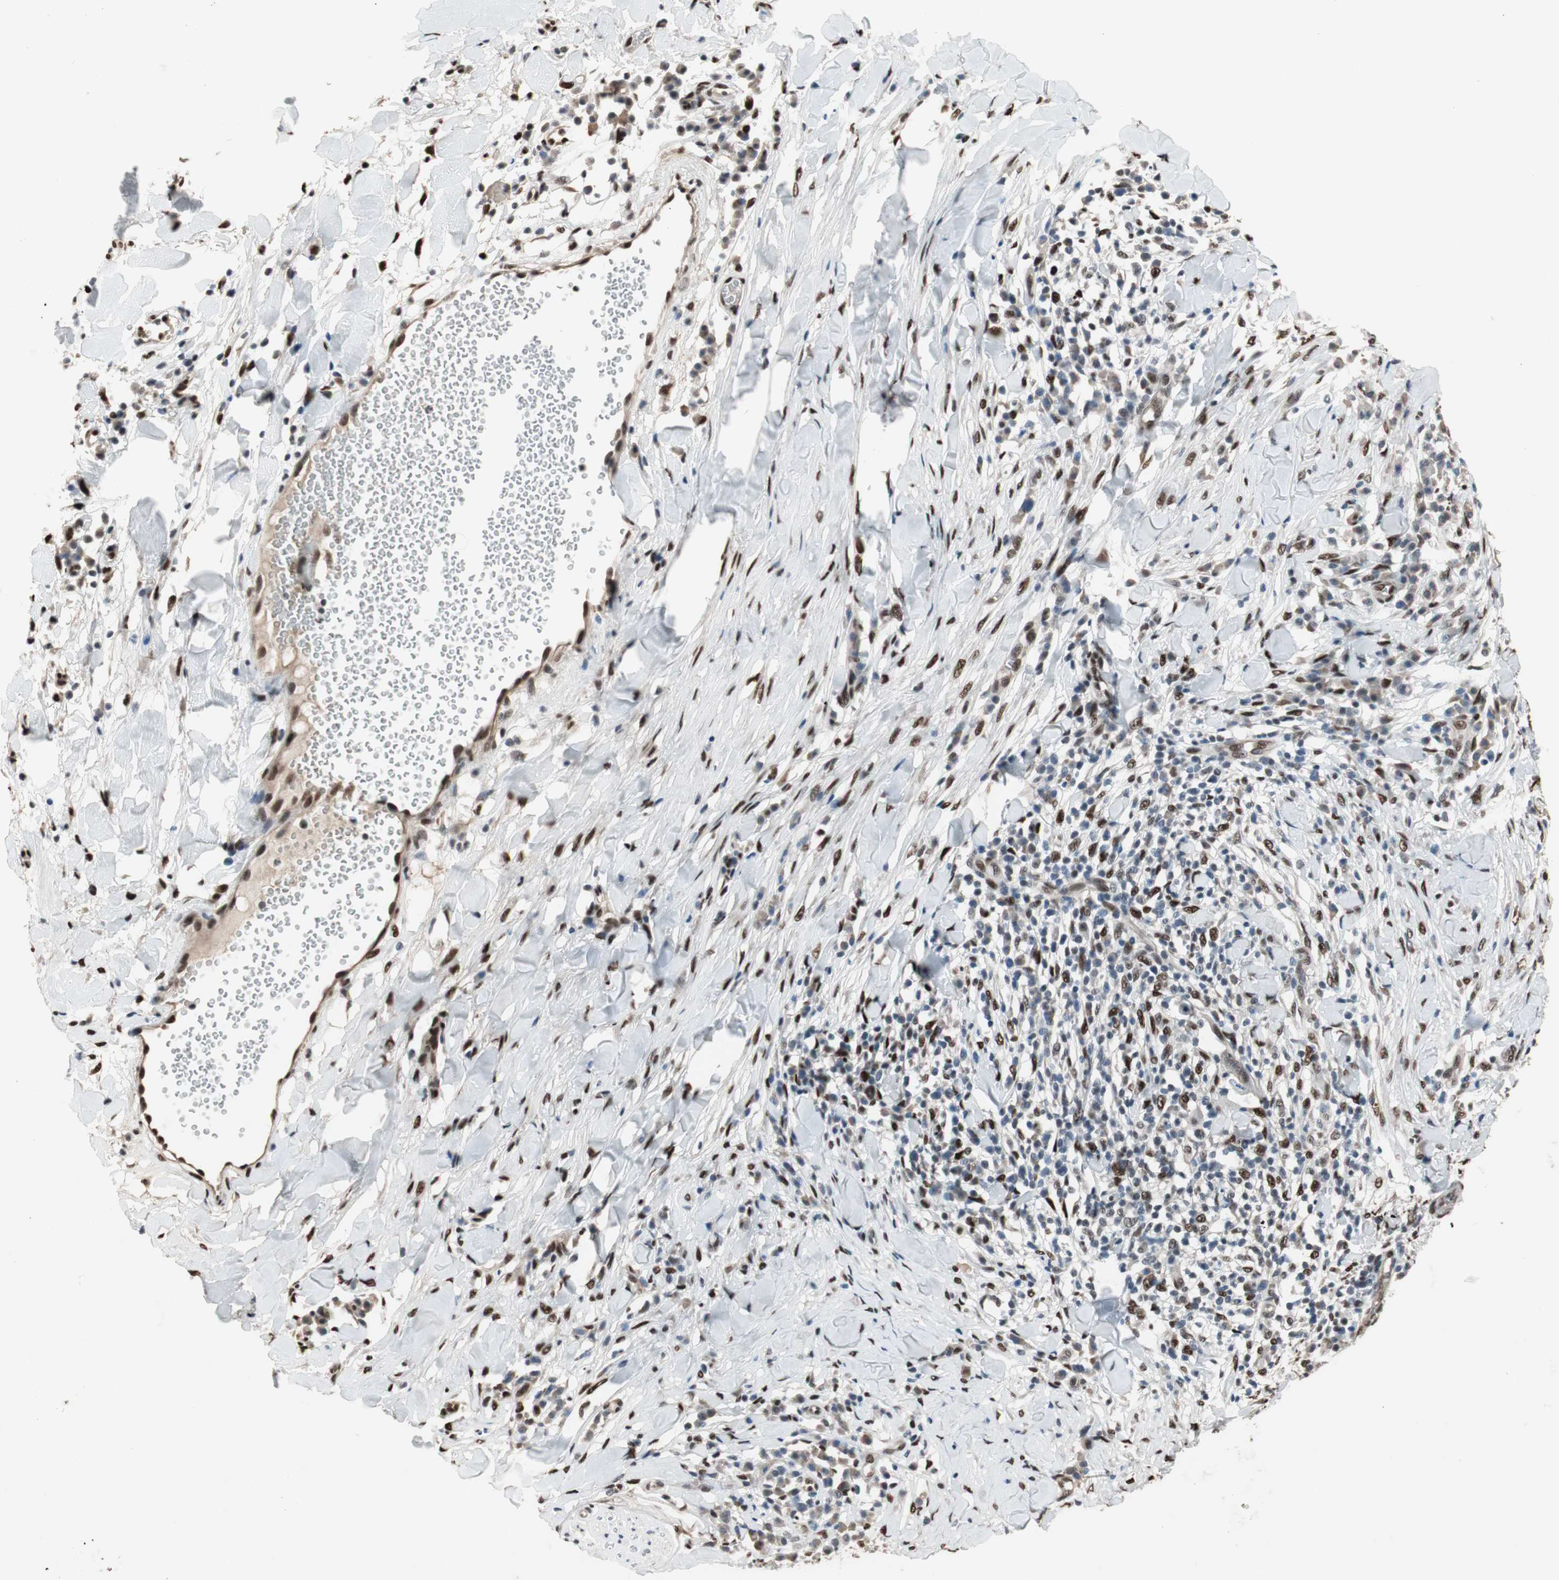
{"staining": {"intensity": "weak", "quantity": "25%-75%", "location": "nuclear"}, "tissue": "skin cancer", "cell_type": "Tumor cells", "image_type": "cancer", "snomed": [{"axis": "morphology", "description": "Squamous cell carcinoma, NOS"}, {"axis": "topography", "description": "Skin"}], "caption": "Human skin cancer (squamous cell carcinoma) stained for a protein (brown) shows weak nuclear positive expression in approximately 25%-75% of tumor cells.", "gene": "PML", "patient": {"sex": "male", "age": 24}}